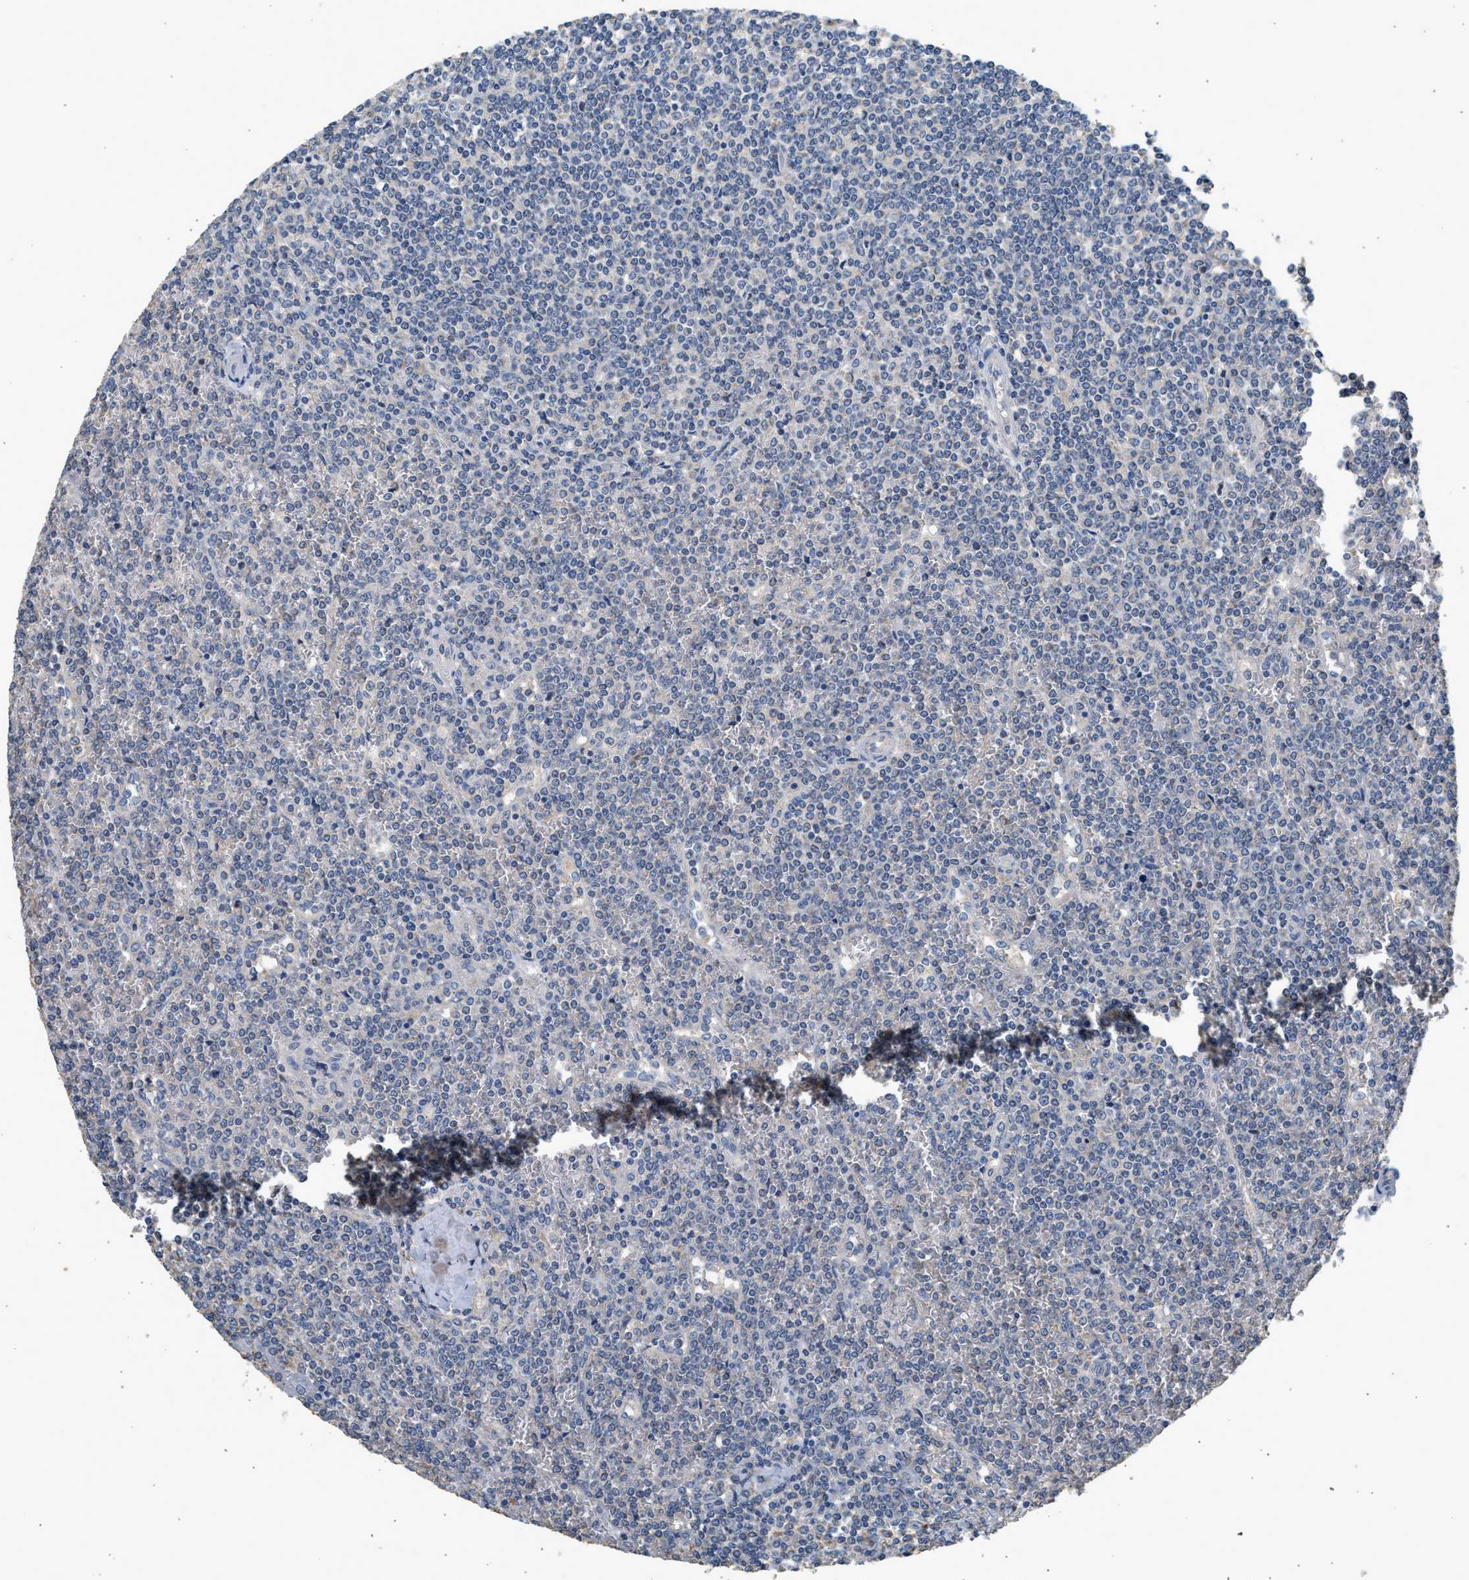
{"staining": {"intensity": "negative", "quantity": "none", "location": "none"}, "tissue": "lymphoma", "cell_type": "Tumor cells", "image_type": "cancer", "snomed": [{"axis": "morphology", "description": "Malignant lymphoma, non-Hodgkin's type, Low grade"}, {"axis": "topography", "description": "Spleen"}], "caption": "A high-resolution image shows immunohistochemistry (IHC) staining of malignant lymphoma, non-Hodgkin's type (low-grade), which exhibits no significant expression in tumor cells.", "gene": "WDR31", "patient": {"sex": "female", "age": 19}}